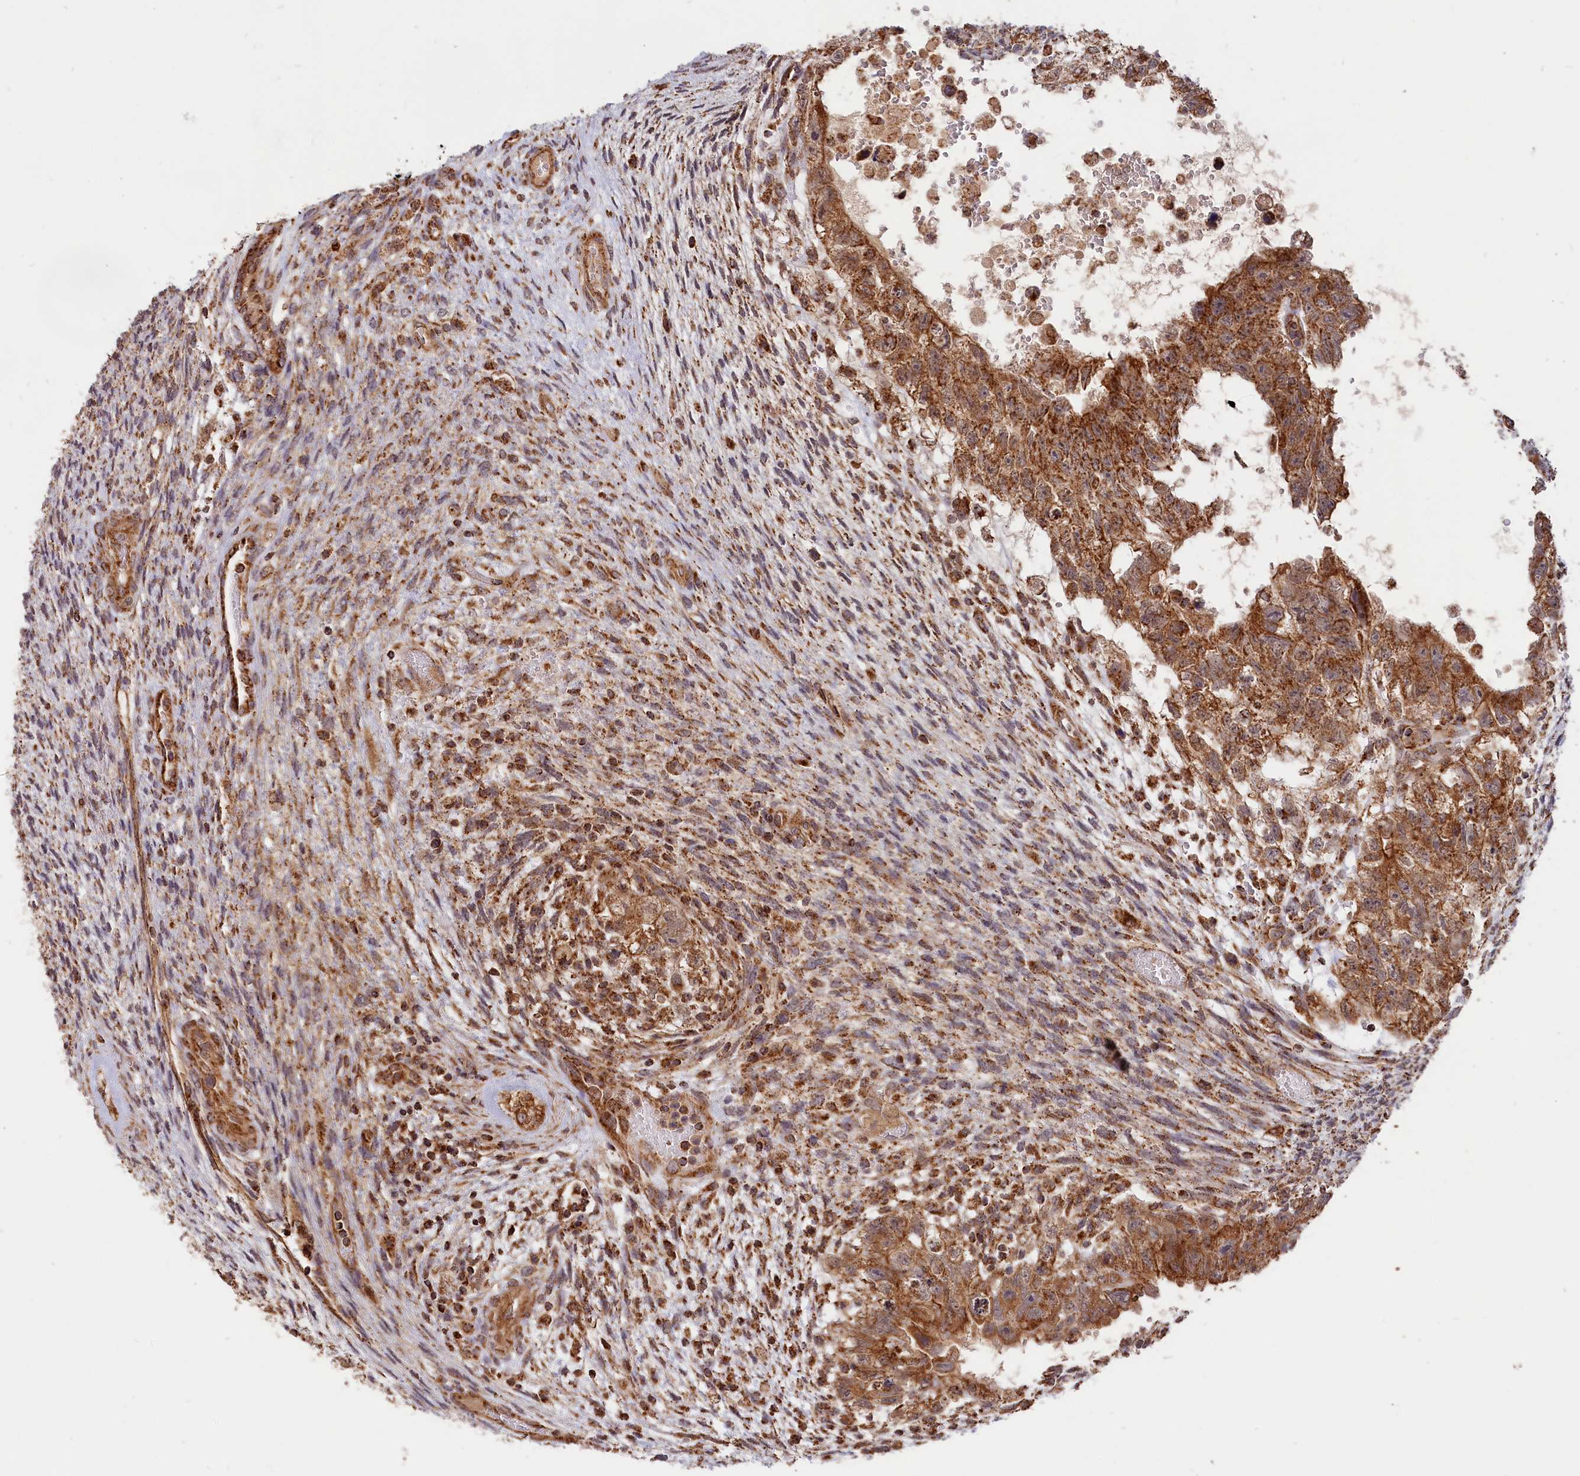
{"staining": {"intensity": "moderate", "quantity": ">75%", "location": "cytoplasmic/membranous"}, "tissue": "testis cancer", "cell_type": "Tumor cells", "image_type": "cancer", "snomed": [{"axis": "morphology", "description": "Carcinoma, Embryonal, NOS"}, {"axis": "topography", "description": "Testis"}], "caption": "Immunohistochemical staining of human testis cancer shows medium levels of moderate cytoplasmic/membranous protein positivity in about >75% of tumor cells.", "gene": "MACROD1", "patient": {"sex": "male", "age": 26}}